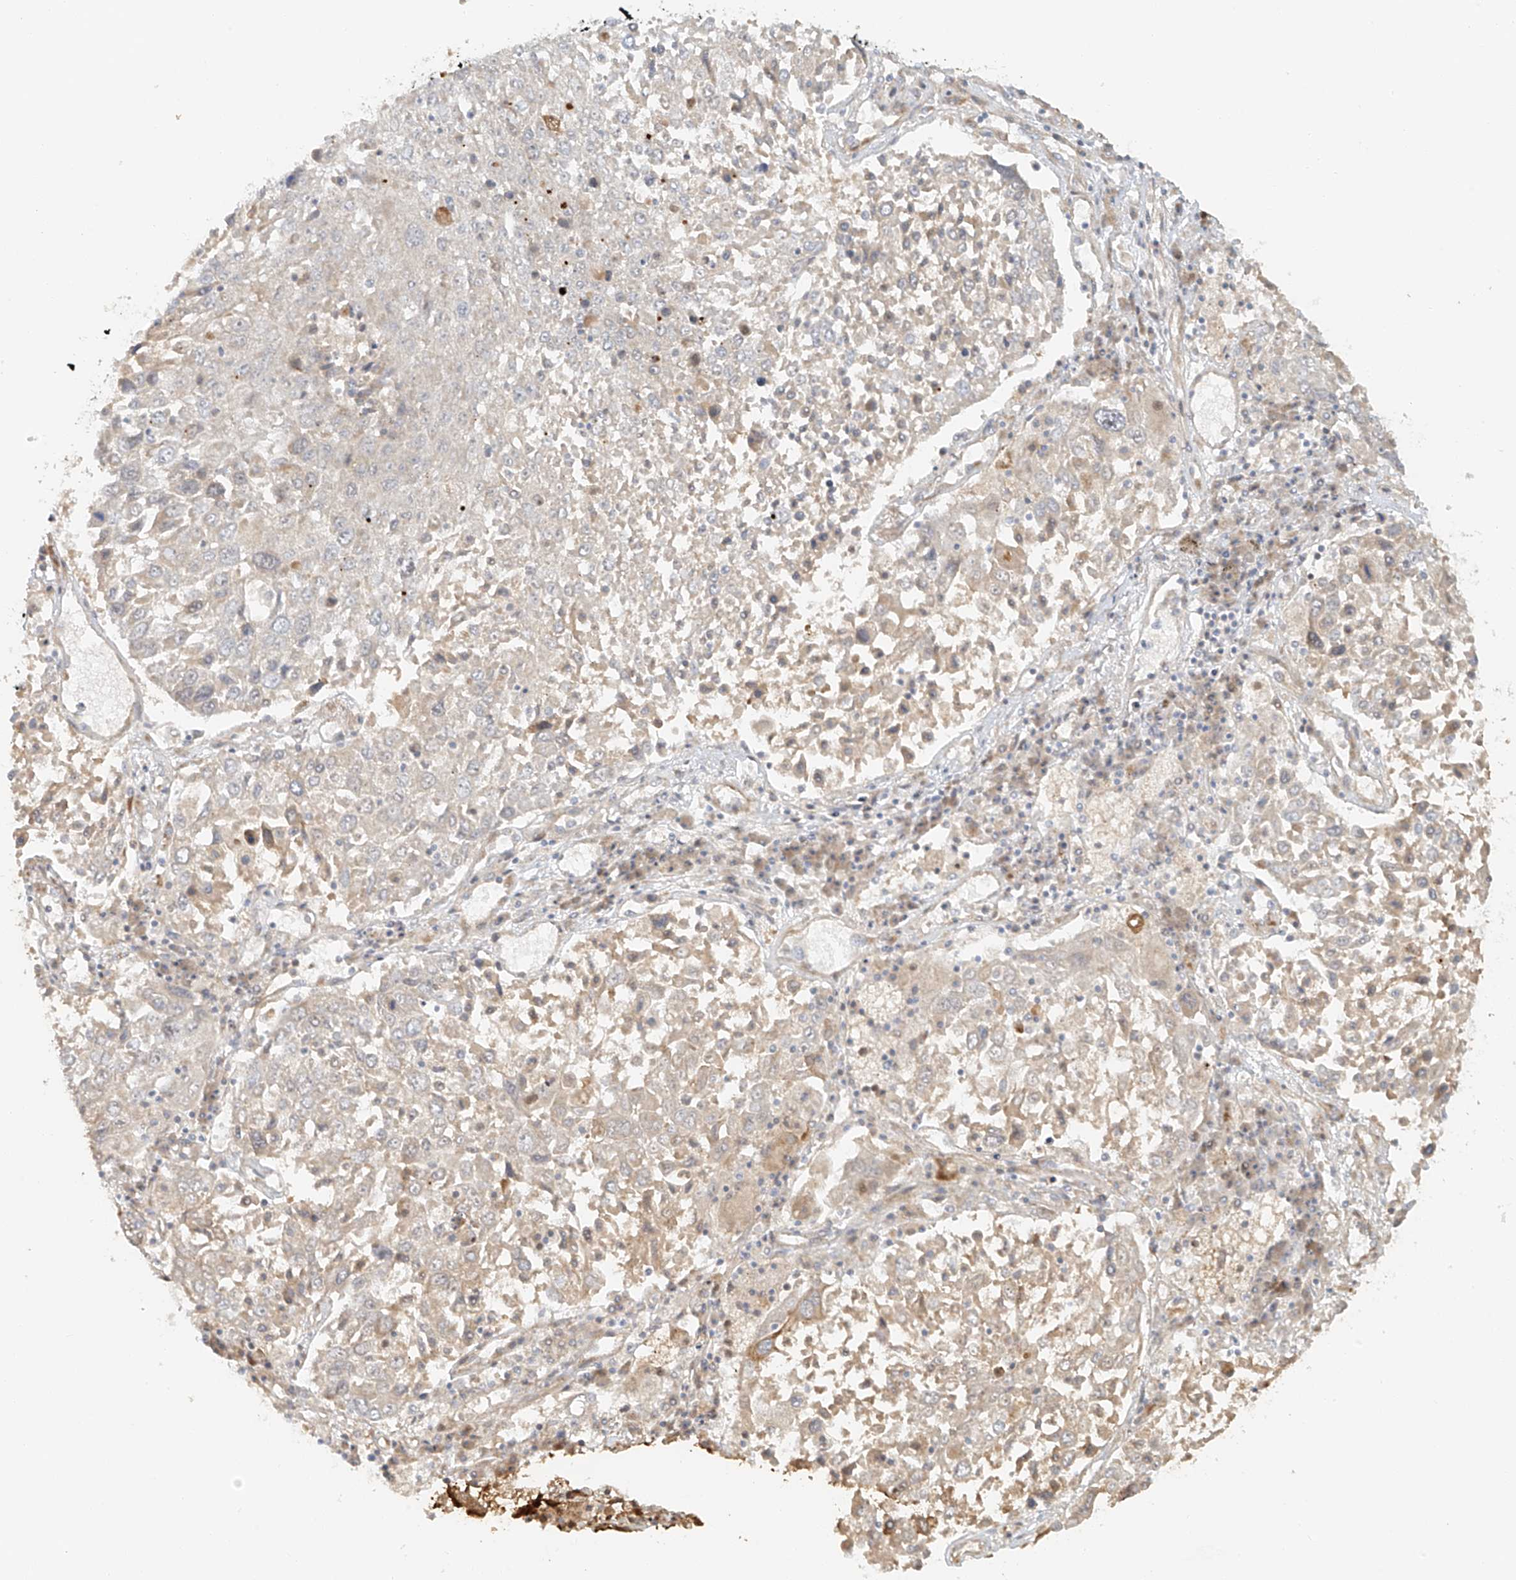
{"staining": {"intensity": "negative", "quantity": "none", "location": "none"}, "tissue": "lung cancer", "cell_type": "Tumor cells", "image_type": "cancer", "snomed": [{"axis": "morphology", "description": "Squamous cell carcinoma, NOS"}, {"axis": "topography", "description": "Lung"}], "caption": "A histopathology image of human lung cancer is negative for staining in tumor cells. Nuclei are stained in blue.", "gene": "MIPEP", "patient": {"sex": "male", "age": 65}}